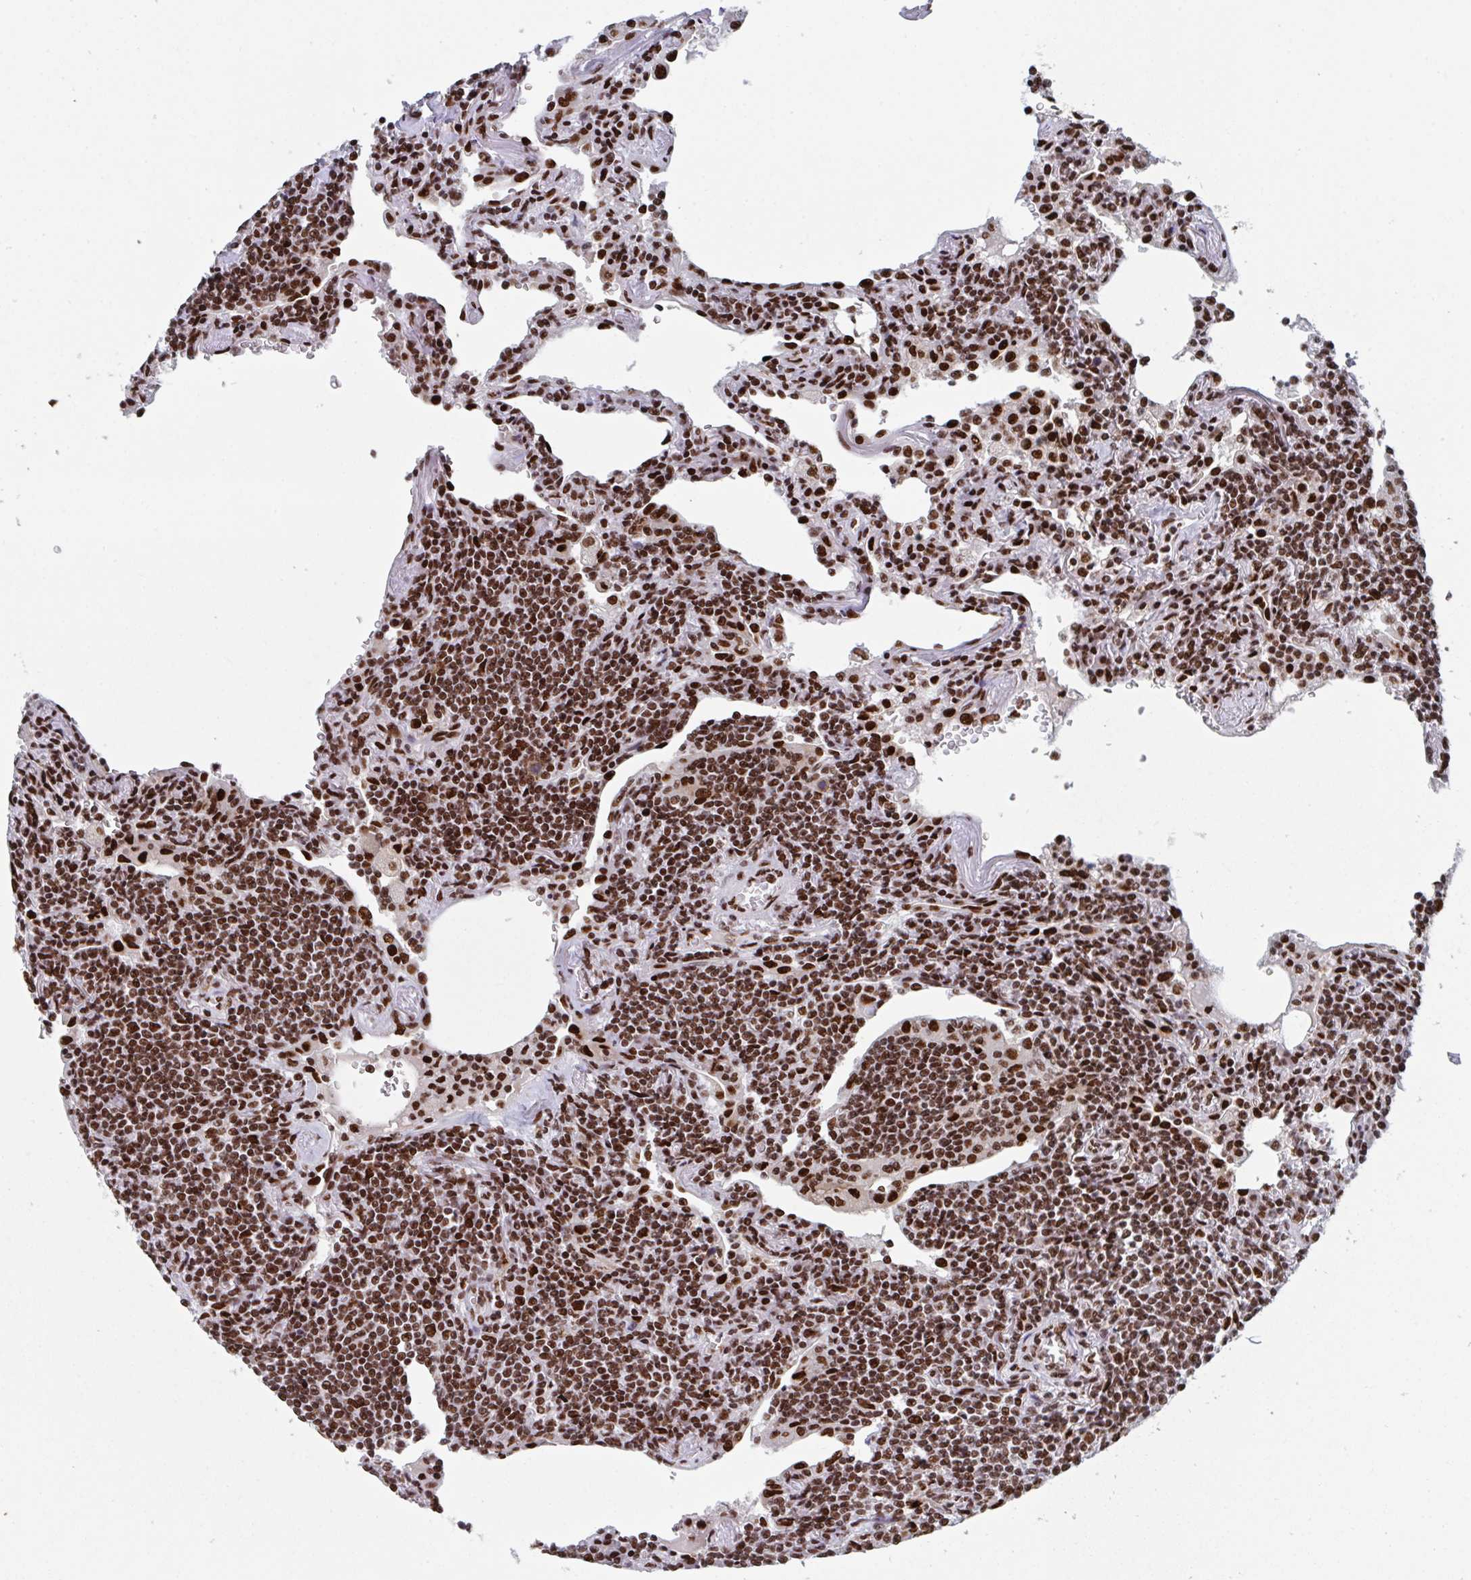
{"staining": {"intensity": "strong", "quantity": ">75%", "location": "nuclear"}, "tissue": "lymphoma", "cell_type": "Tumor cells", "image_type": "cancer", "snomed": [{"axis": "morphology", "description": "Malignant lymphoma, non-Hodgkin's type, Low grade"}, {"axis": "topography", "description": "Lung"}], "caption": "This image displays low-grade malignant lymphoma, non-Hodgkin's type stained with immunohistochemistry (IHC) to label a protein in brown. The nuclear of tumor cells show strong positivity for the protein. Nuclei are counter-stained blue.", "gene": "ZNF607", "patient": {"sex": "female", "age": 71}}